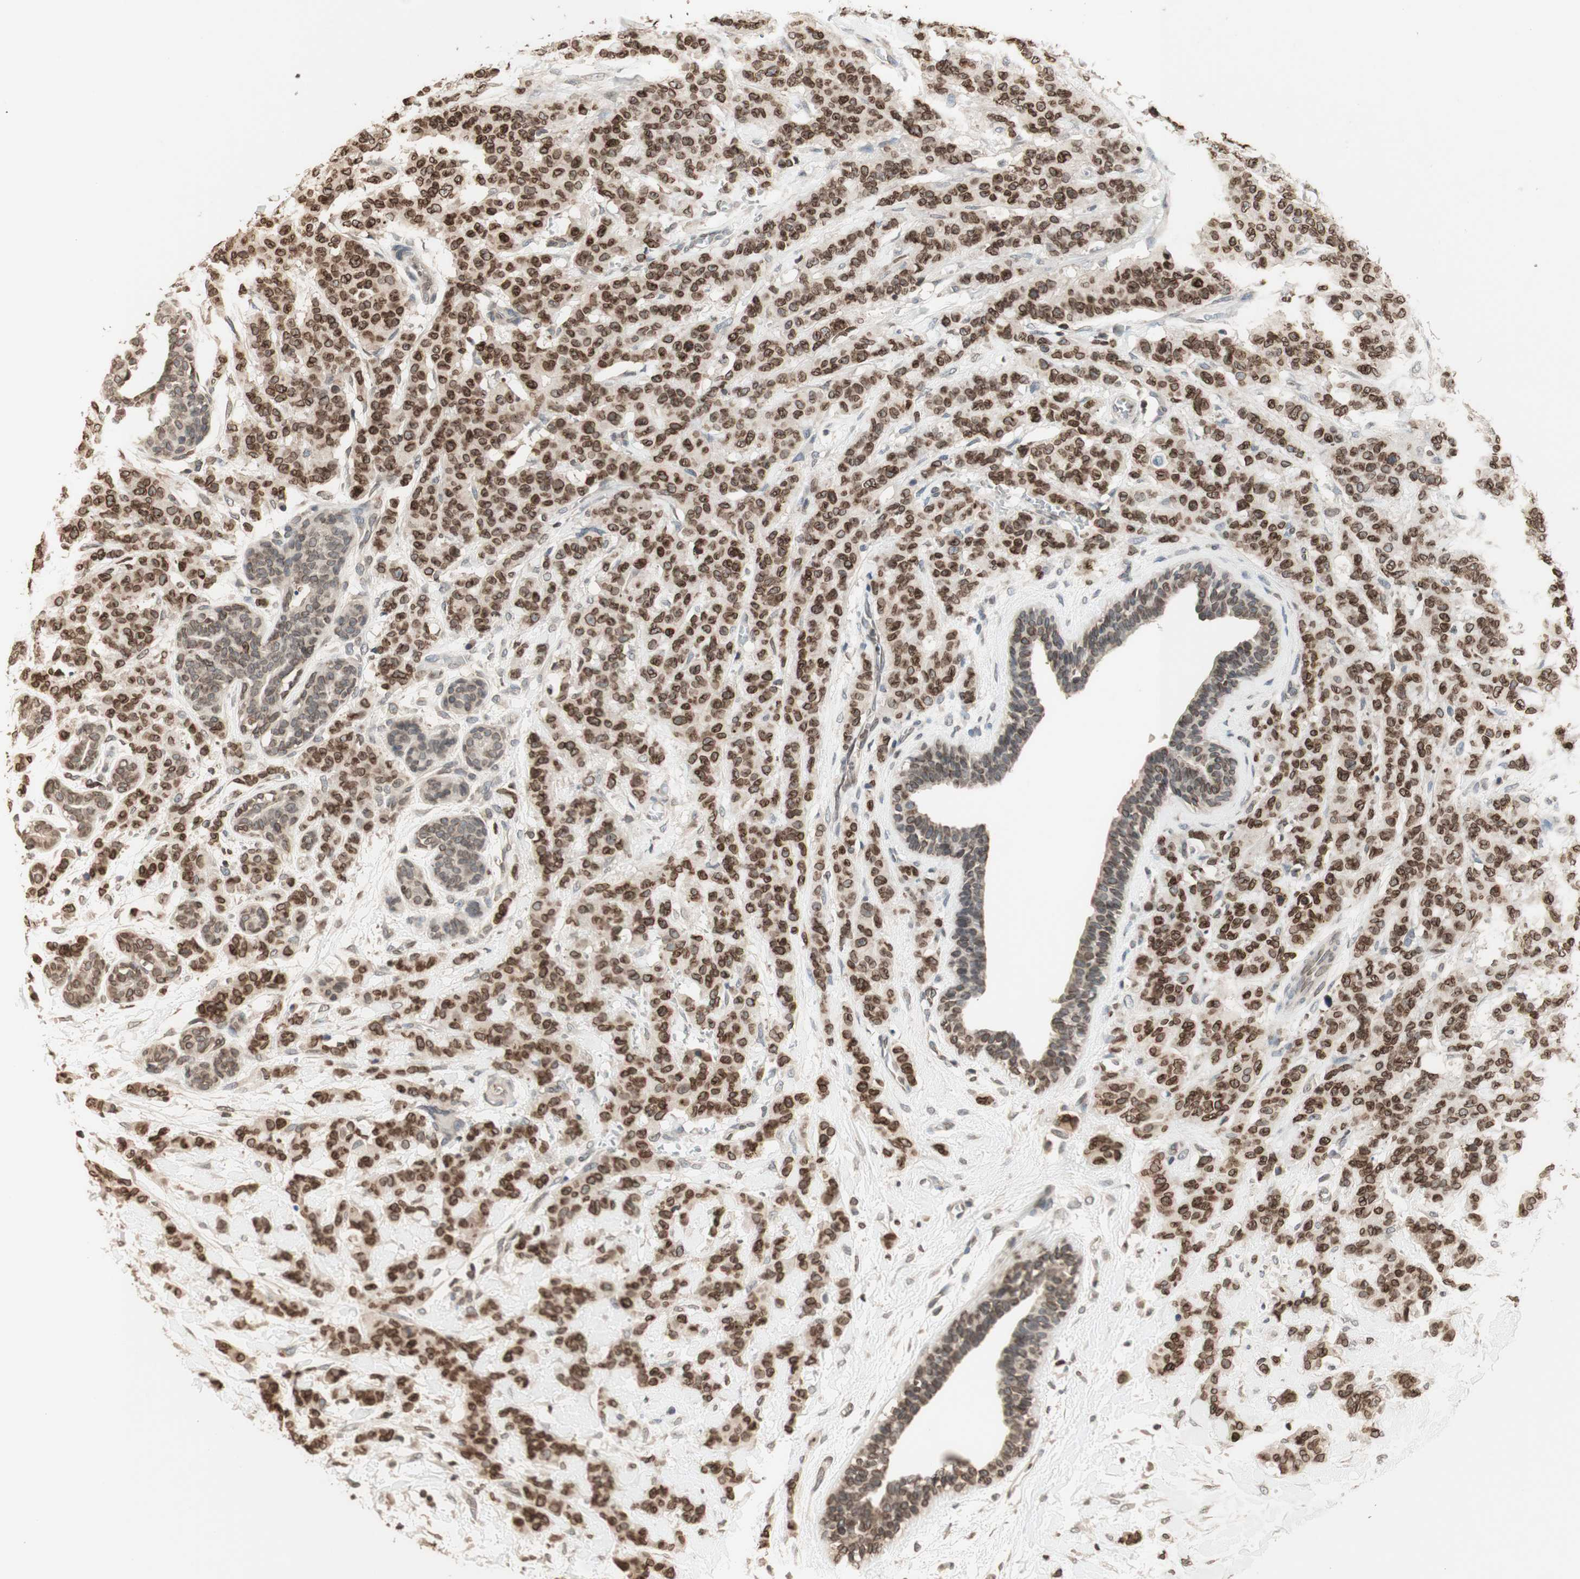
{"staining": {"intensity": "moderate", "quantity": ">75%", "location": "cytoplasmic/membranous,nuclear"}, "tissue": "breast cancer", "cell_type": "Tumor cells", "image_type": "cancer", "snomed": [{"axis": "morphology", "description": "Normal tissue, NOS"}, {"axis": "morphology", "description": "Duct carcinoma"}, {"axis": "topography", "description": "Breast"}], "caption": "Brown immunohistochemical staining in human breast cancer shows moderate cytoplasmic/membranous and nuclear staining in approximately >75% of tumor cells.", "gene": "TMPO", "patient": {"sex": "female", "age": 40}}